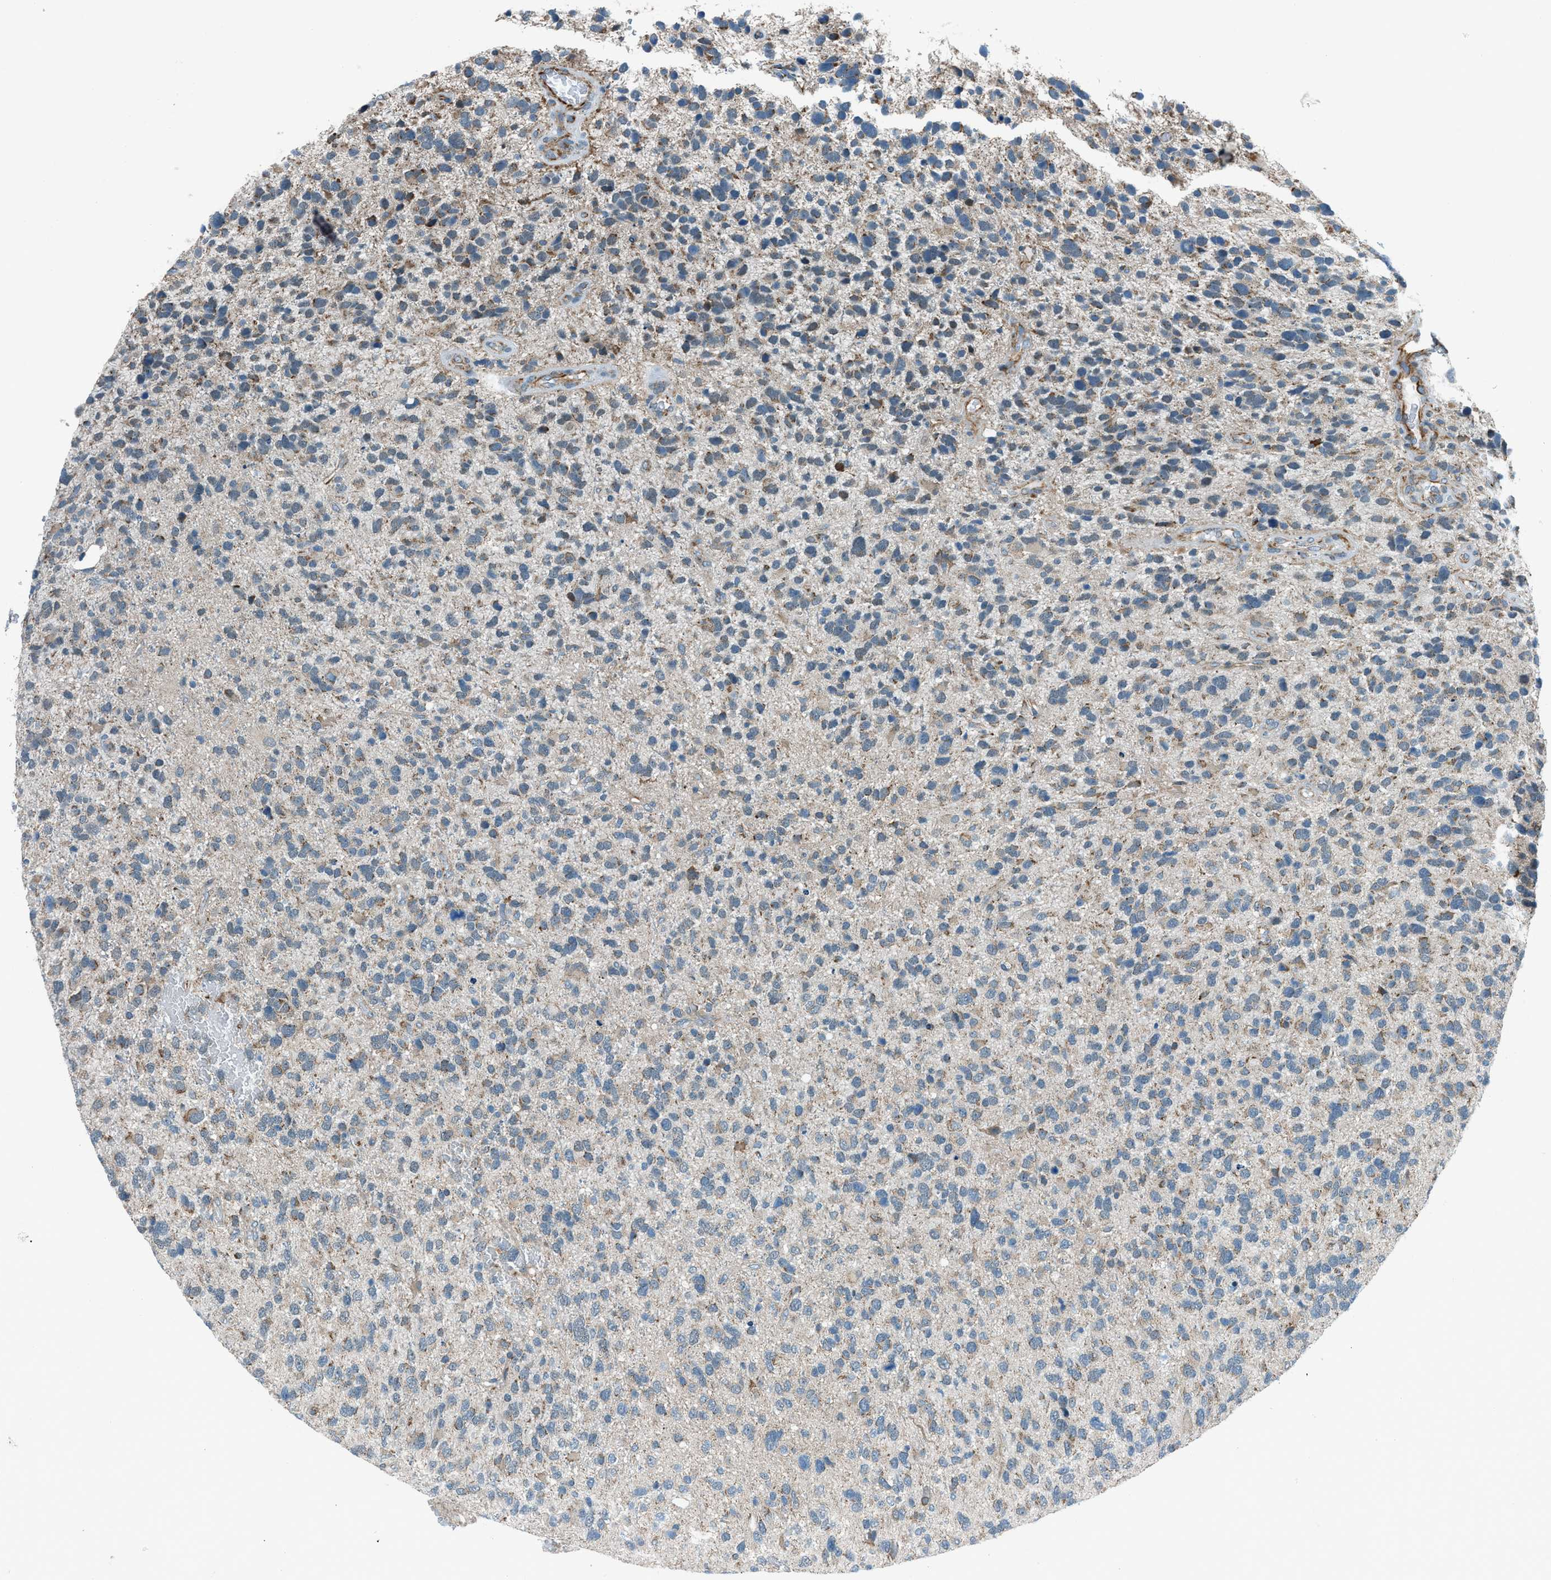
{"staining": {"intensity": "negative", "quantity": "none", "location": "none"}, "tissue": "glioma", "cell_type": "Tumor cells", "image_type": "cancer", "snomed": [{"axis": "morphology", "description": "Glioma, malignant, High grade"}, {"axis": "topography", "description": "Brain"}], "caption": "A micrograph of human glioma is negative for staining in tumor cells. Nuclei are stained in blue.", "gene": "PIGG", "patient": {"sex": "female", "age": 58}}